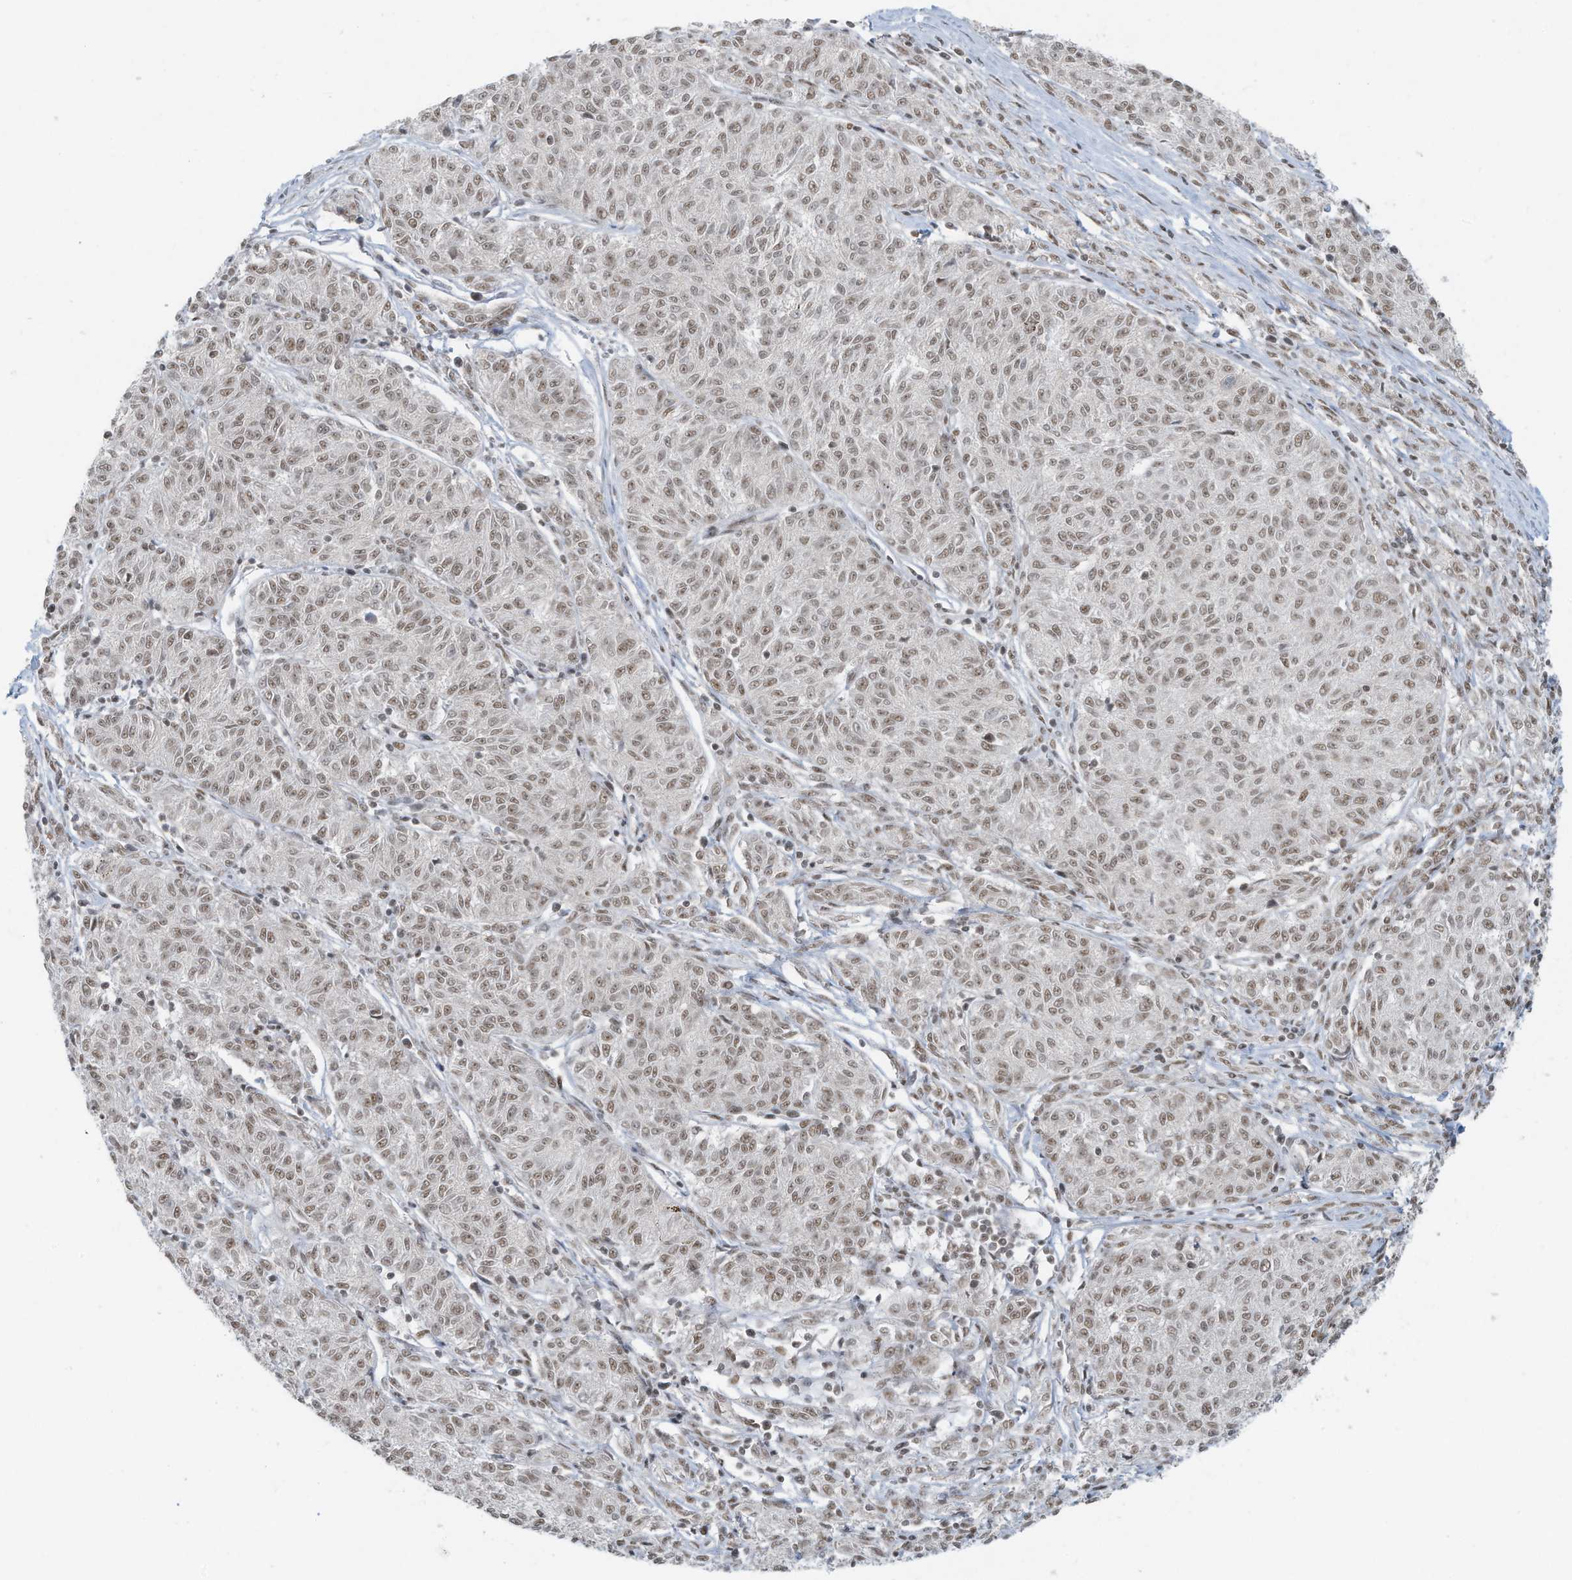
{"staining": {"intensity": "weak", "quantity": ">75%", "location": "nuclear"}, "tissue": "melanoma", "cell_type": "Tumor cells", "image_type": "cancer", "snomed": [{"axis": "morphology", "description": "Malignant melanoma, NOS"}, {"axis": "topography", "description": "Skin"}], "caption": "Malignant melanoma tissue demonstrates weak nuclear positivity in about >75% of tumor cells", "gene": "DBR1", "patient": {"sex": "female", "age": 72}}